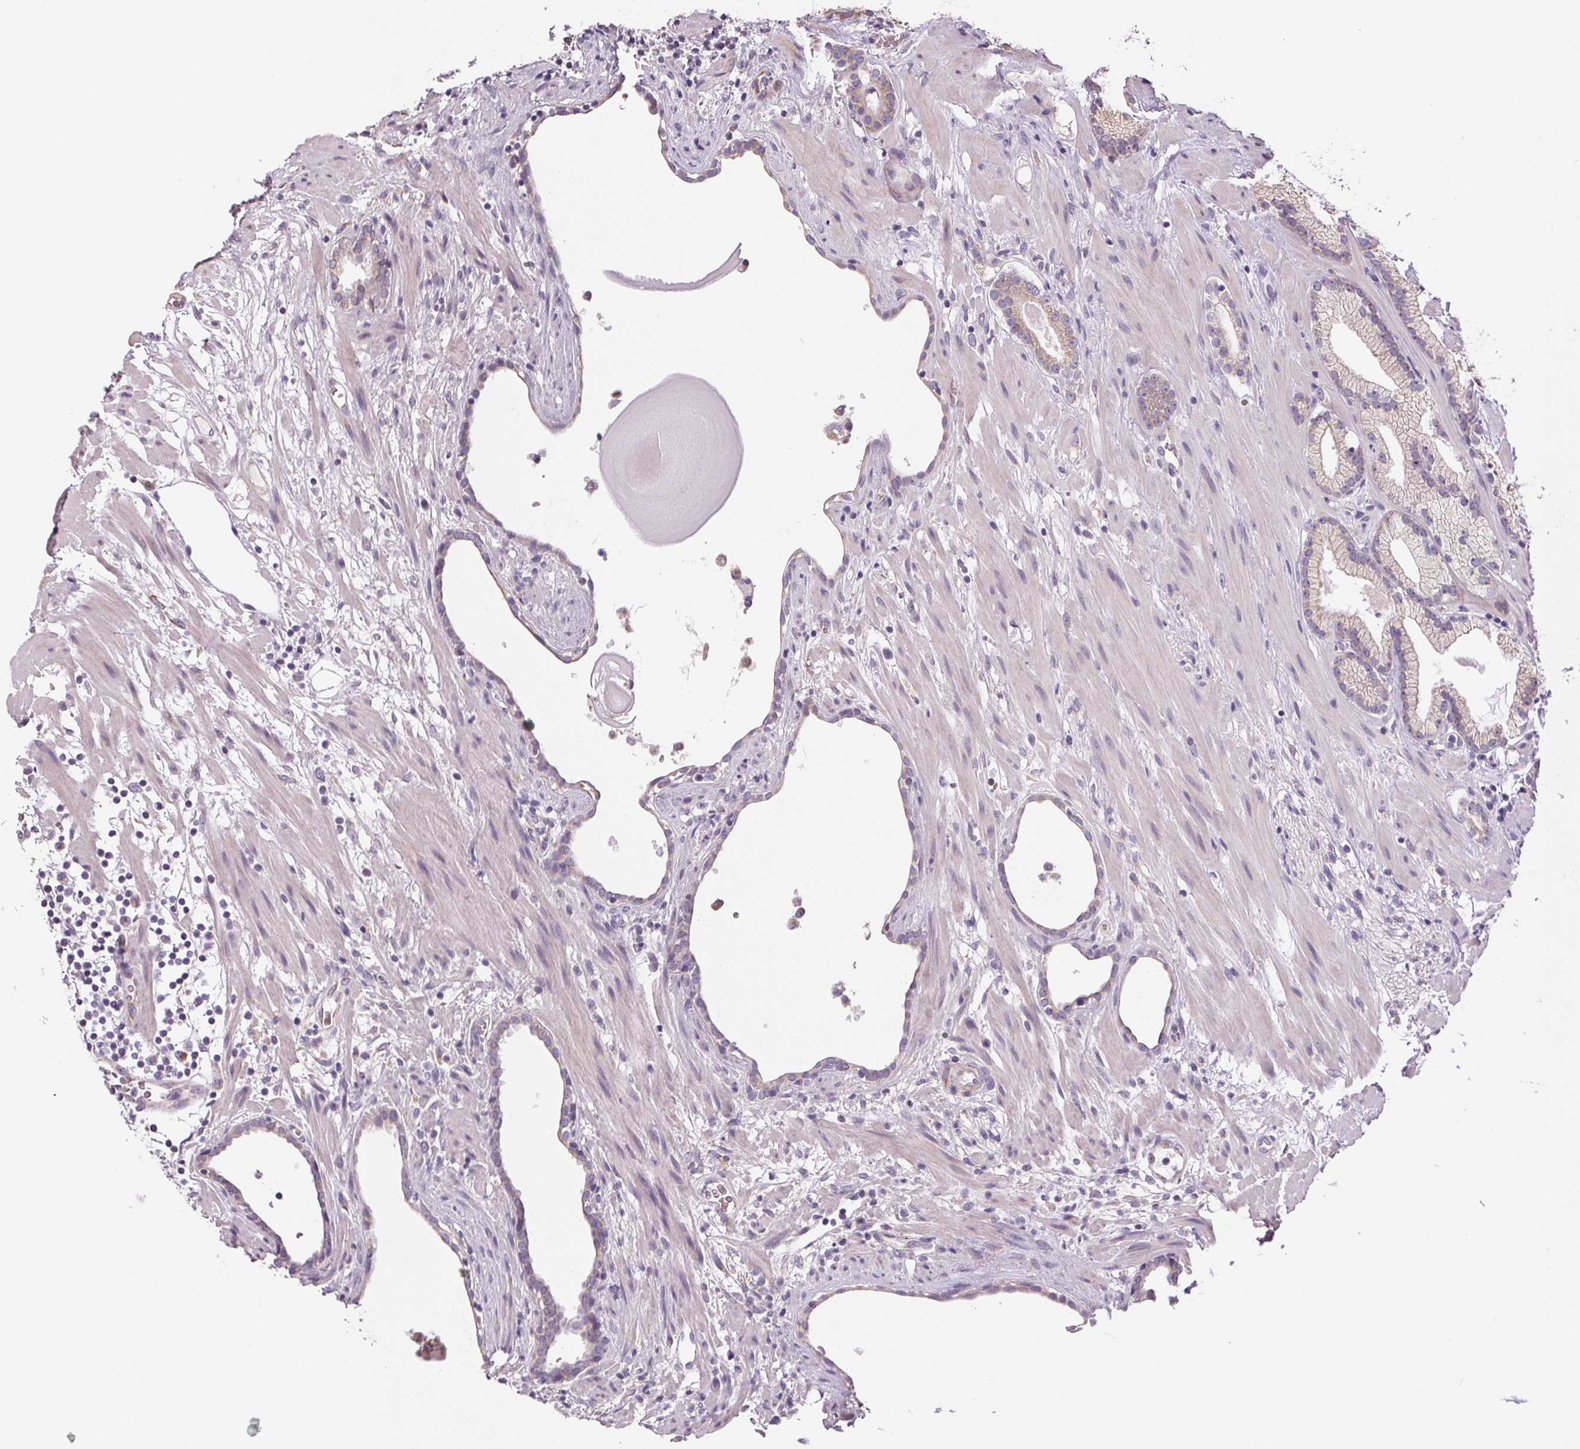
{"staining": {"intensity": "weak", "quantity": "<25%", "location": "cytoplasmic/membranous"}, "tissue": "prostate cancer", "cell_type": "Tumor cells", "image_type": "cancer", "snomed": [{"axis": "morphology", "description": "Adenocarcinoma, Low grade"}, {"axis": "topography", "description": "Prostate"}], "caption": "This is an immunohistochemistry histopathology image of low-grade adenocarcinoma (prostate). There is no positivity in tumor cells.", "gene": "SMYD1", "patient": {"sex": "male", "age": 57}}